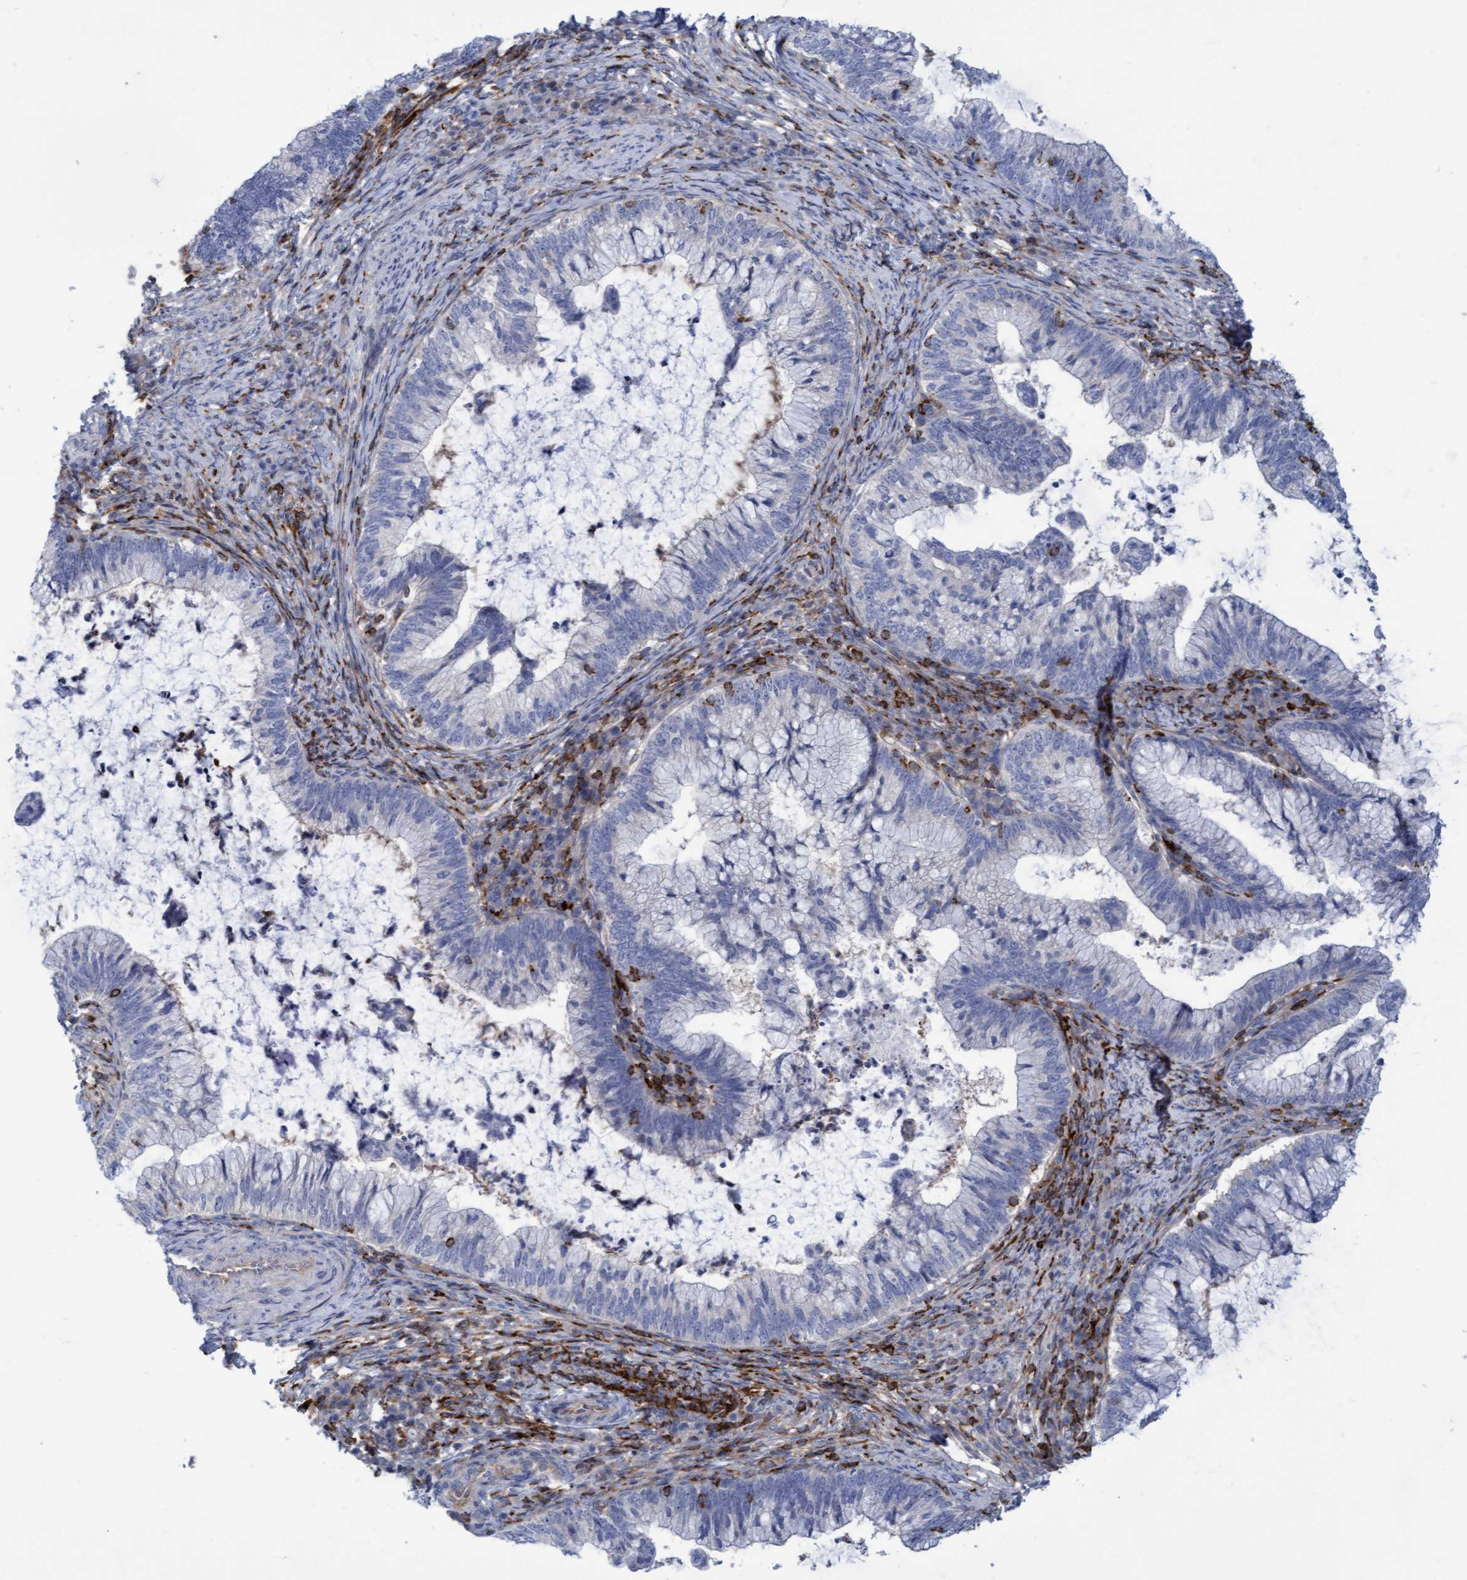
{"staining": {"intensity": "negative", "quantity": "none", "location": "none"}, "tissue": "cervical cancer", "cell_type": "Tumor cells", "image_type": "cancer", "snomed": [{"axis": "morphology", "description": "Adenocarcinoma, NOS"}, {"axis": "topography", "description": "Cervix"}], "caption": "IHC of human cervical cancer displays no positivity in tumor cells.", "gene": "FNBP1", "patient": {"sex": "female", "age": 36}}